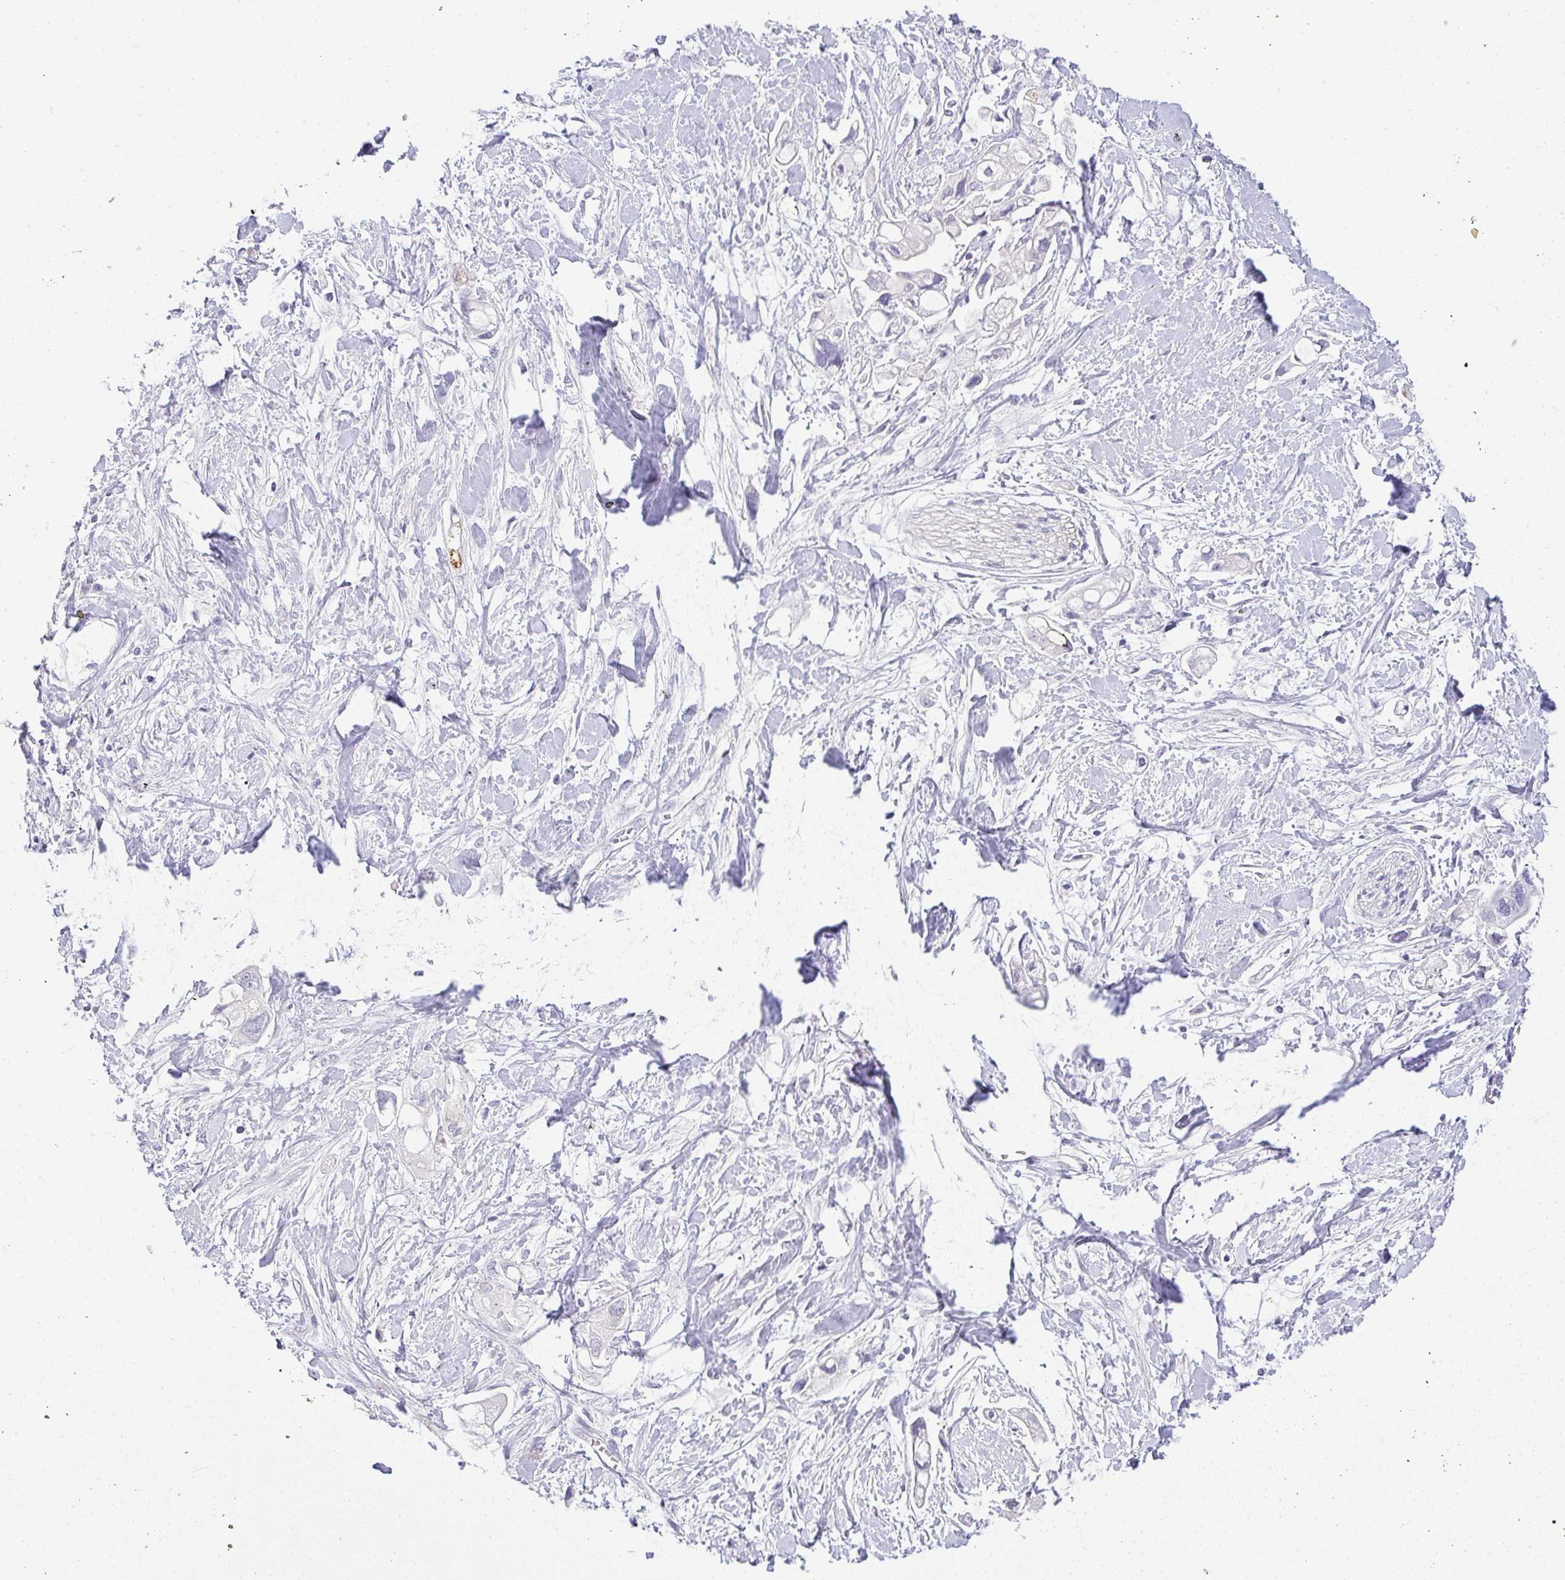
{"staining": {"intensity": "moderate", "quantity": "<25%", "location": "cytoplasmic/membranous"}, "tissue": "pancreatic cancer", "cell_type": "Tumor cells", "image_type": "cancer", "snomed": [{"axis": "morphology", "description": "Adenocarcinoma, NOS"}, {"axis": "topography", "description": "Pancreas"}], "caption": "Brown immunohistochemical staining in pancreatic cancer (adenocarcinoma) exhibits moderate cytoplasmic/membranous staining in approximately <25% of tumor cells.", "gene": "LIPE", "patient": {"sex": "female", "age": 56}}